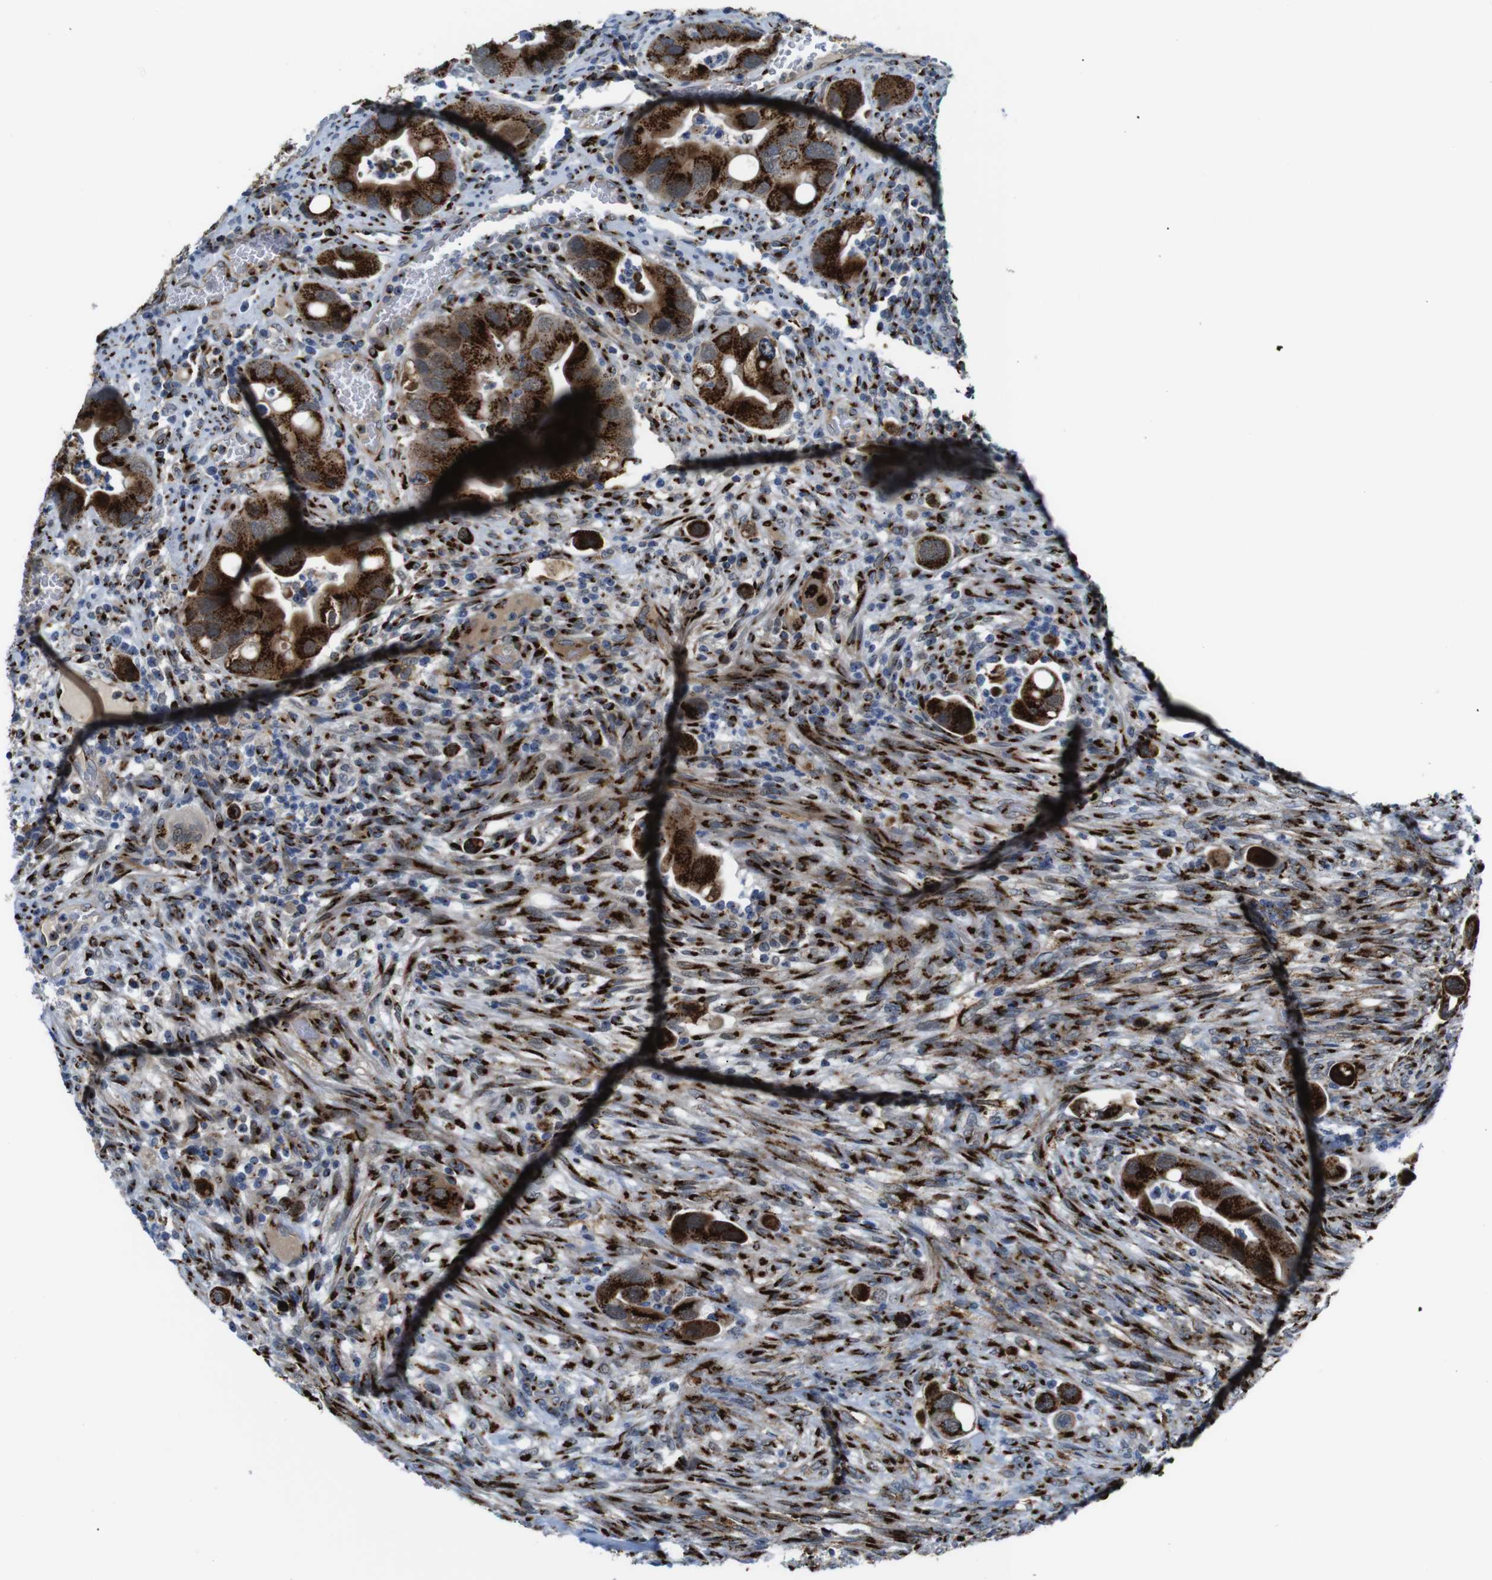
{"staining": {"intensity": "strong", "quantity": ">75%", "location": "cytoplasmic/membranous"}, "tissue": "colorectal cancer", "cell_type": "Tumor cells", "image_type": "cancer", "snomed": [{"axis": "morphology", "description": "Adenocarcinoma, NOS"}, {"axis": "topography", "description": "Rectum"}], "caption": "Immunohistochemical staining of human colorectal adenocarcinoma displays high levels of strong cytoplasmic/membranous staining in approximately >75% of tumor cells. The staining is performed using DAB (3,3'-diaminobenzidine) brown chromogen to label protein expression. The nuclei are counter-stained blue using hematoxylin.", "gene": "TGOLN2", "patient": {"sex": "female", "age": 57}}